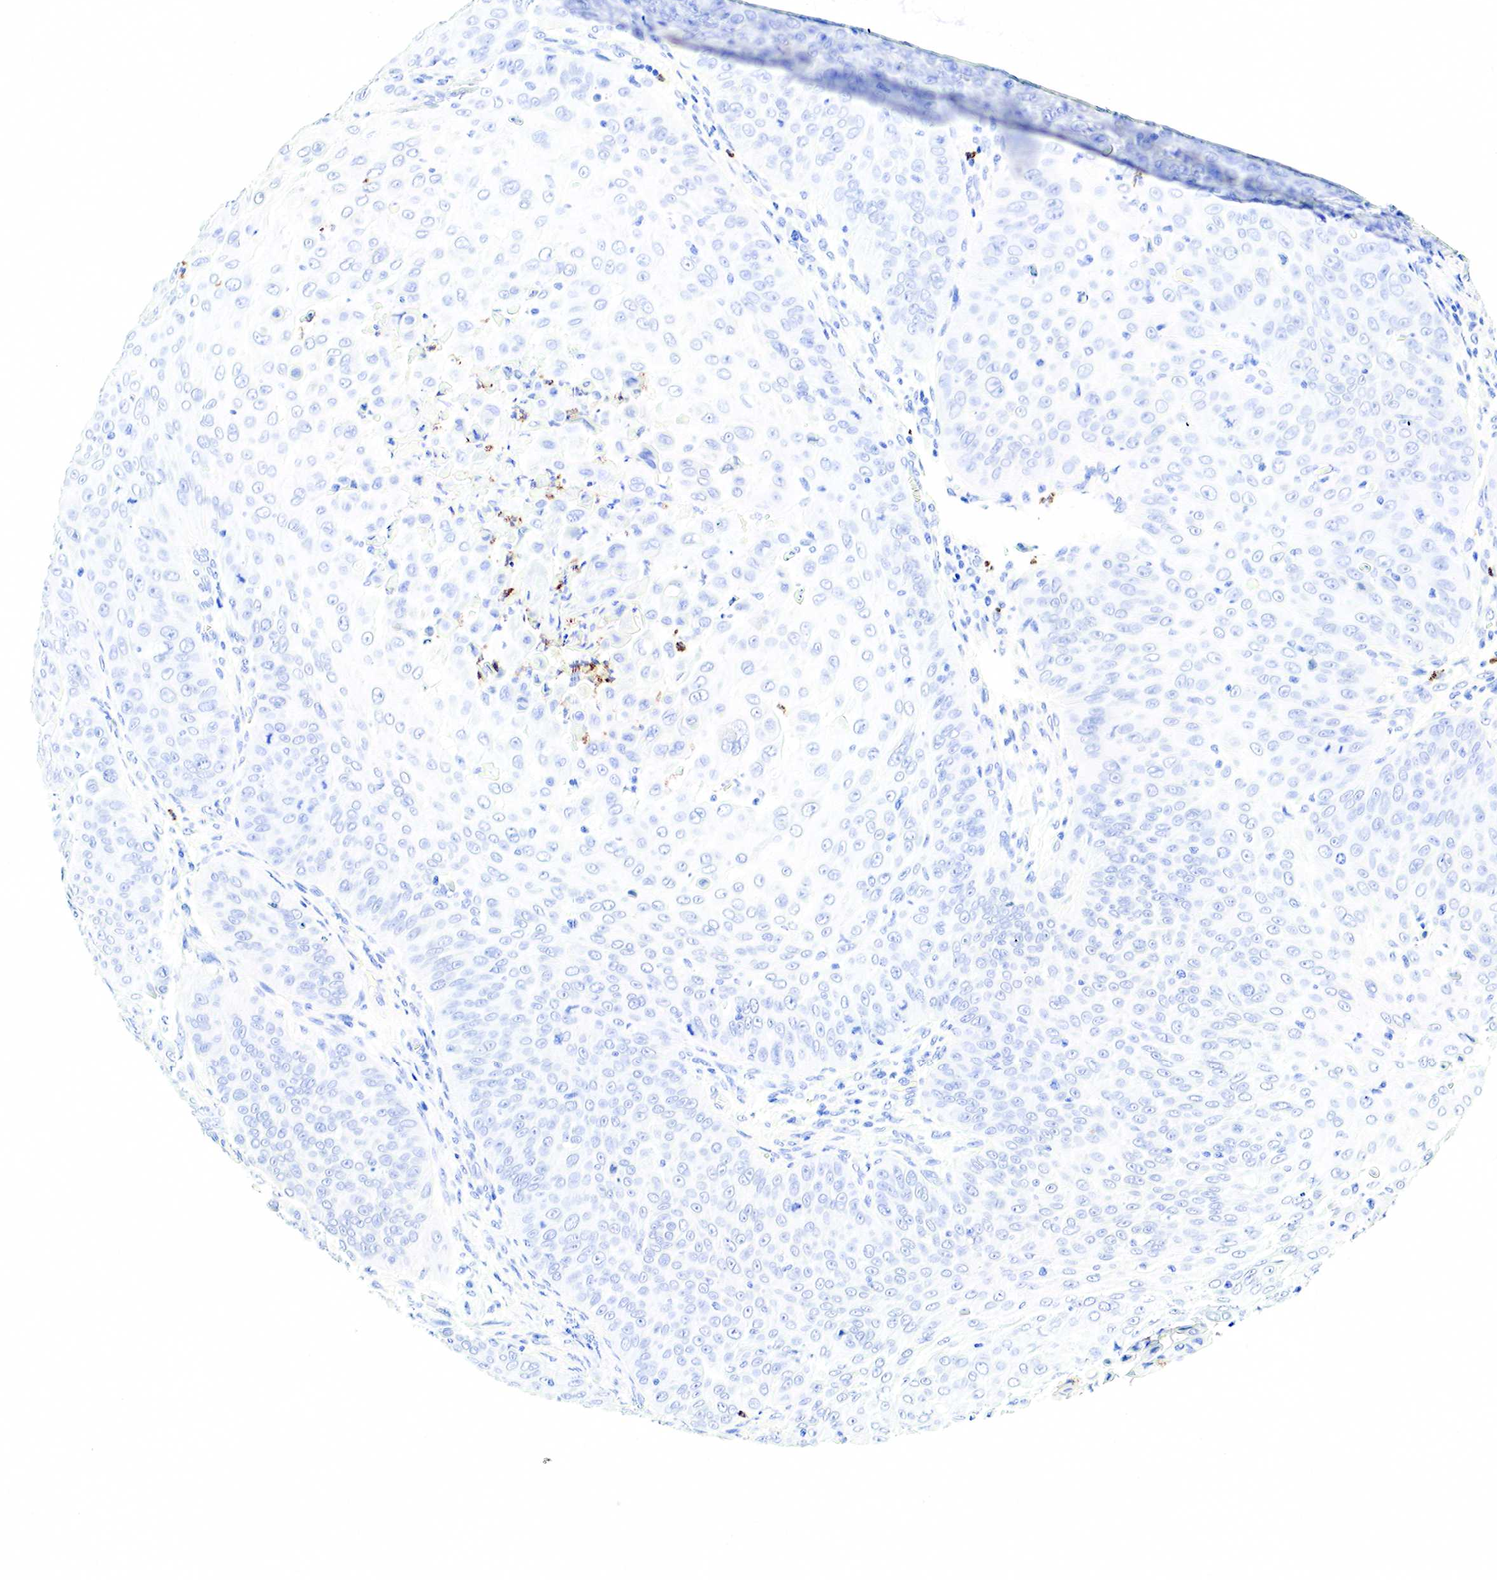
{"staining": {"intensity": "negative", "quantity": "none", "location": "none"}, "tissue": "skin cancer", "cell_type": "Tumor cells", "image_type": "cancer", "snomed": [{"axis": "morphology", "description": "Squamous cell carcinoma, NOS"}, {"axis": "topography", "description": "Skin"}], "caption": "IHC image of human skin squamous cell carcinoma stained for a protein (brown), which exhibits no expression in tumor cells. The staining was performed using DAB to visualize the protein expression in brown, while the nuclei were stained in blue with hematoxylin (Magnification: 20x).", "gene": "FUT4", "patient": {"sex": "male", "age": 82}}